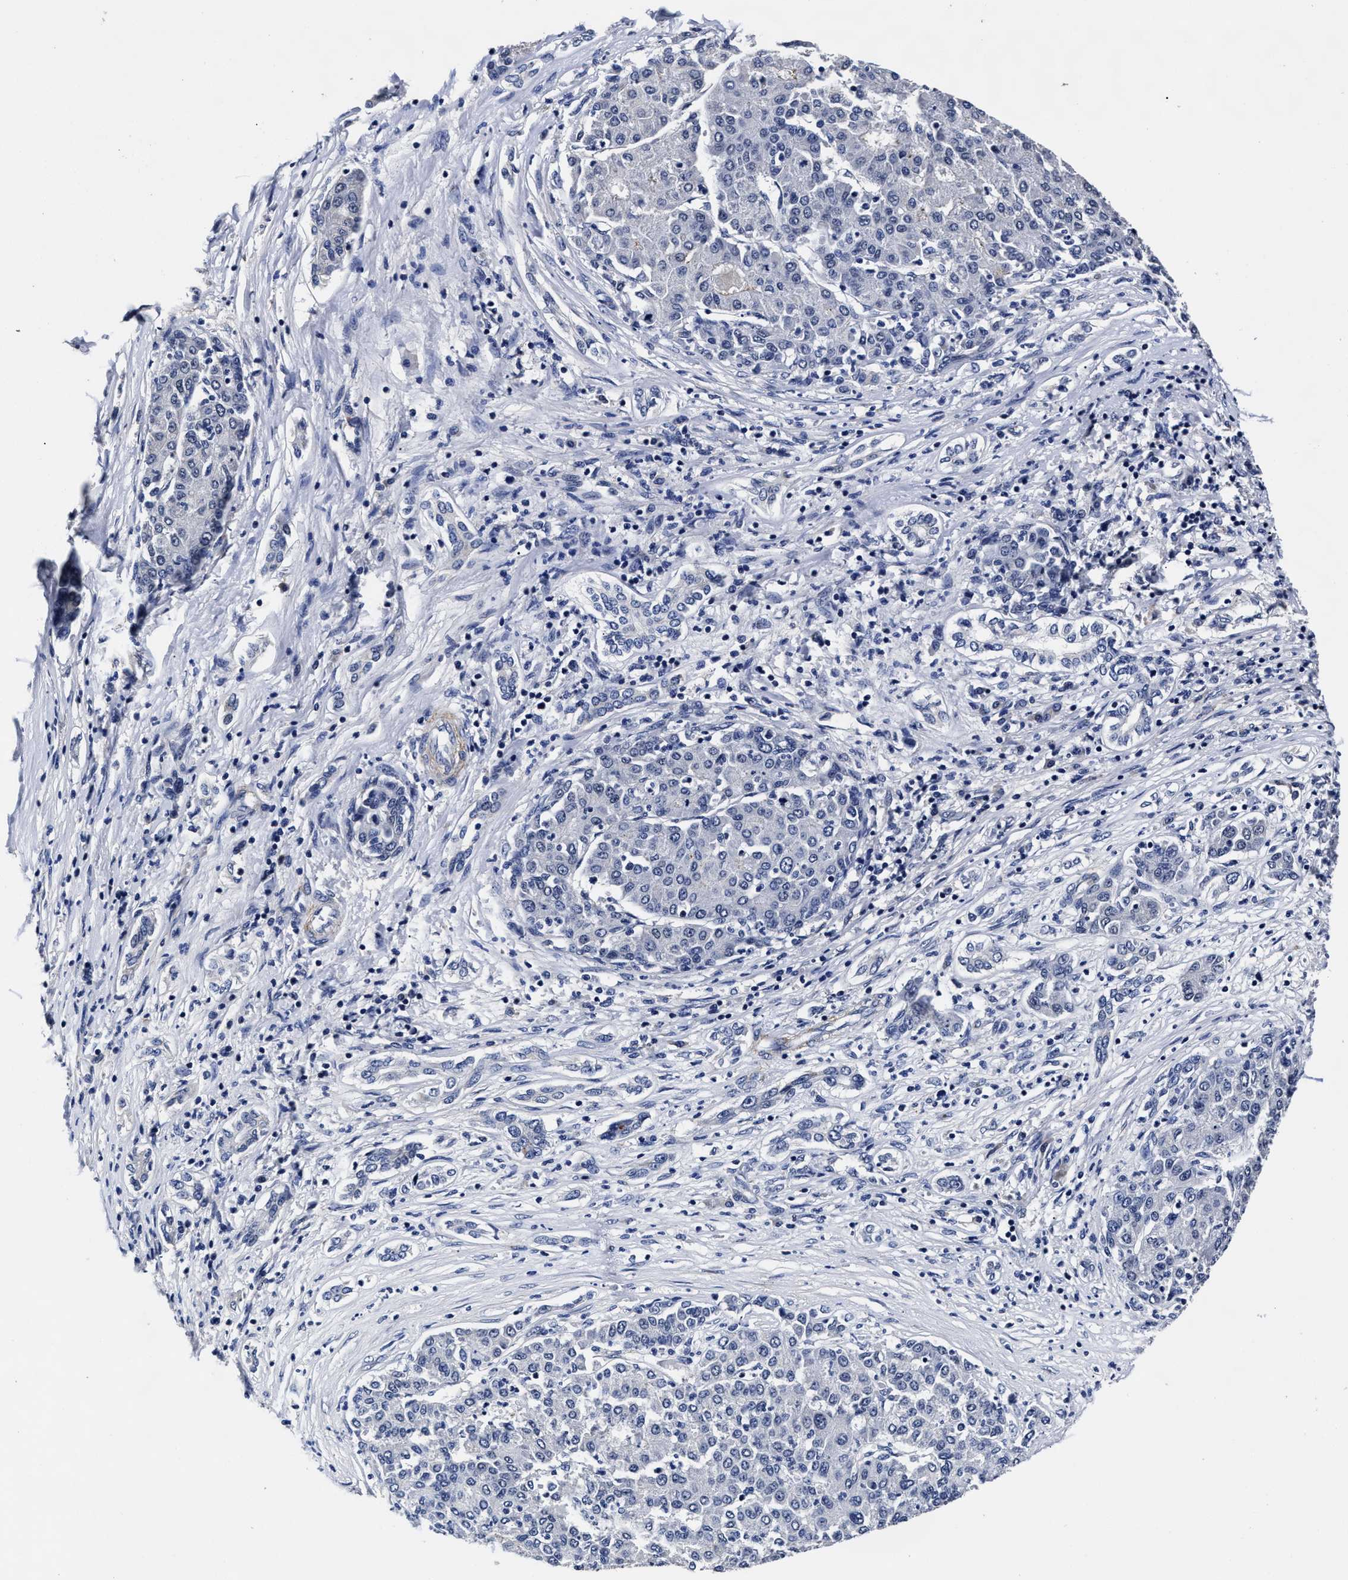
{"staining": {"intensity": "negative", "quantity": "none", "location": "none"}, "tissue": "liver cancer", "cell_type": "Tumor cells", "image_type": "cancer", "snomed": [{"axis": "morphology", "description": "Carcinoma, Hepatocellular, NOS"}, {"axis": "topography", "description": "Liver"}], "caption": "An IHC histopathology image of liver cancer is shown. There is no staining in tumor cells of liver cancer.", "gene": "OLFML2A", "patient": {"sex": "male", "age": 65}}